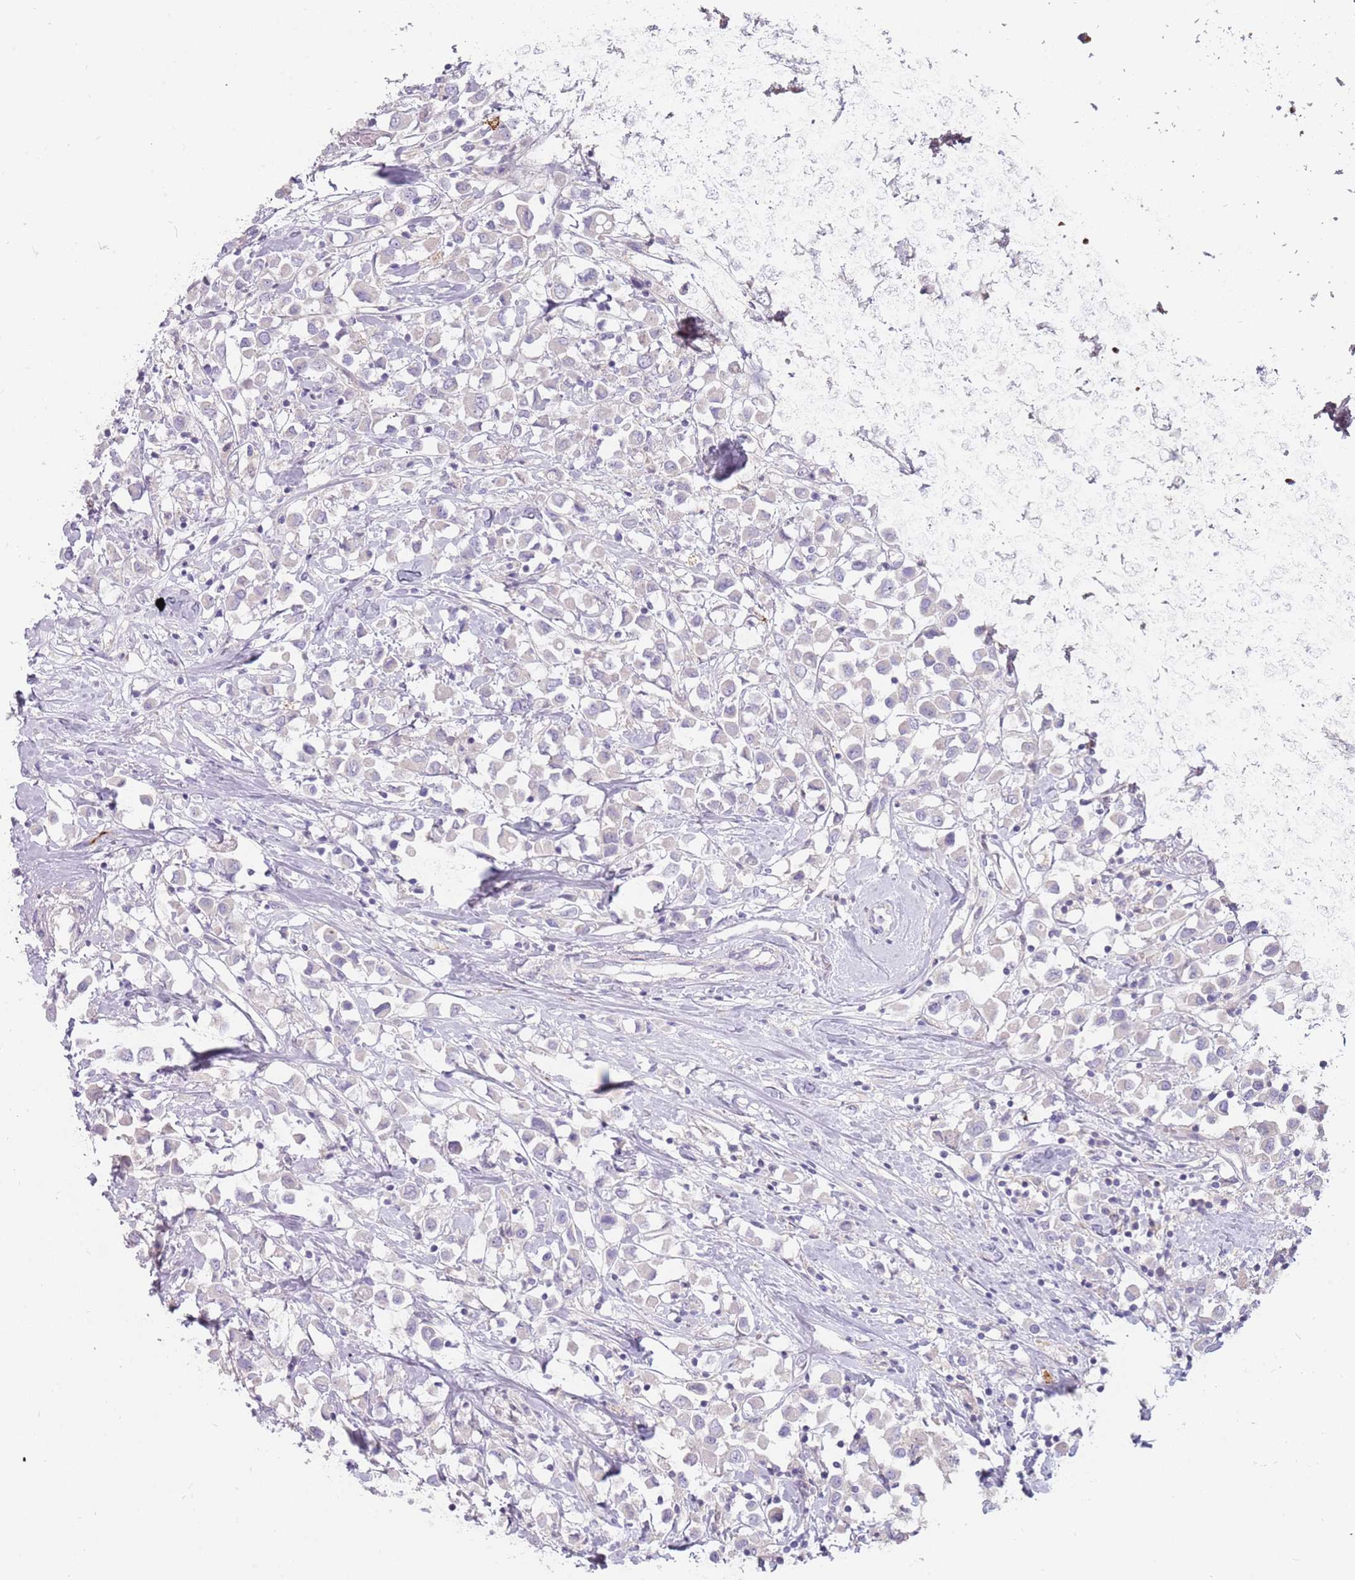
{"staining": {"intensity": "negative", "quantity": "none", "location": "none"}, "tissue": "breast cancer", "cell_type": "Tumor cells", "image_type": "cancer", "snomed": [{"axis": "morphology", "description": "Duct carcinoma"}, {"axis": "topography", "description": "Breast"}], "caption": "This is an IHC image of breast cancer. There is no expression in tumor cells.", "gene": "DDX4", "patient": {"sex": "female", "age": 61}}